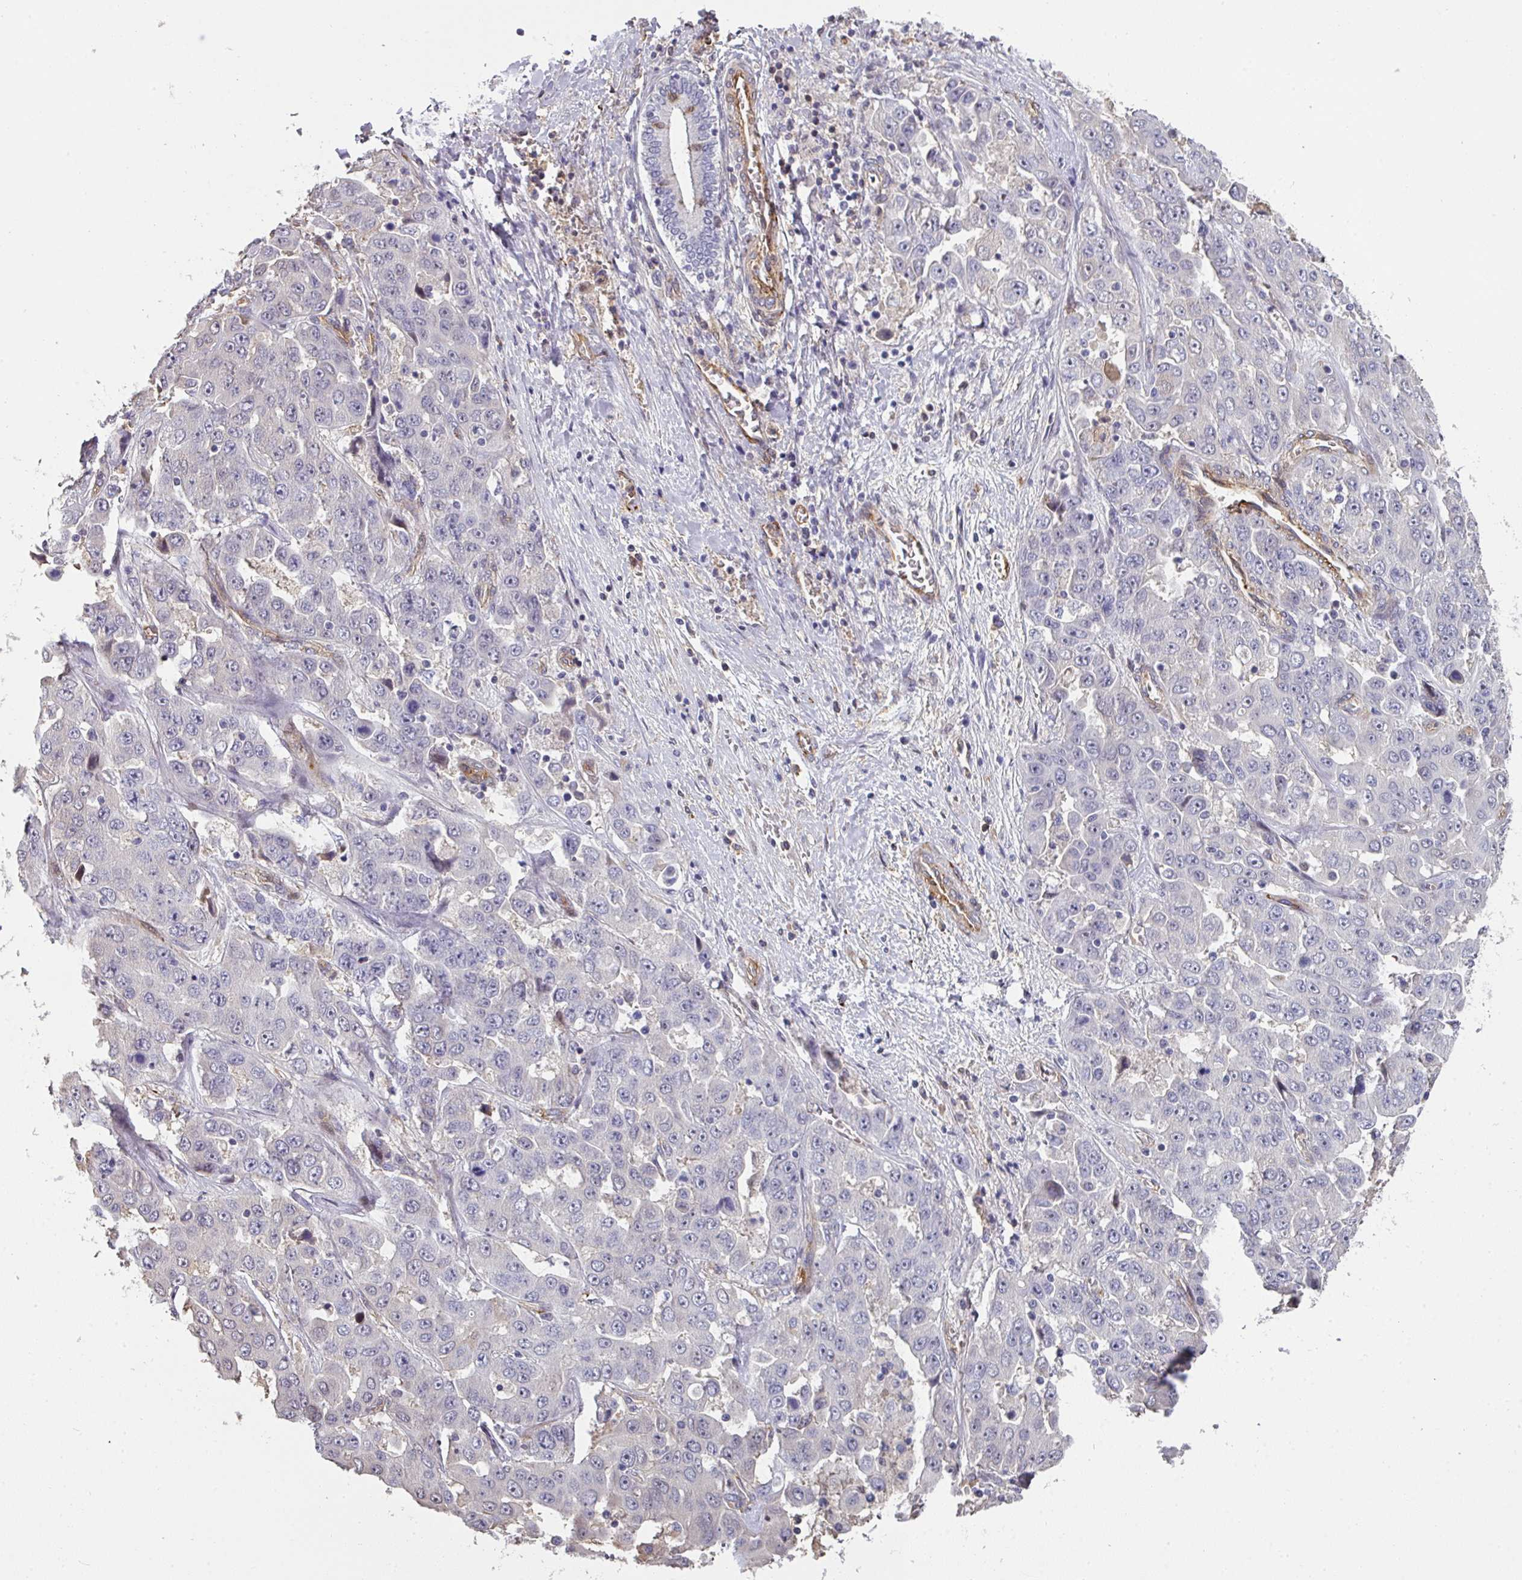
{"staining": {"intensity": "negative", "quantity": "none", "location": "none"}, "tissue": "liver cancer", "cell_type": "Tumor cells", "image_type": "cancer", "snomed": [{"axis": "morphology", "description": "Cholangiocarcinoma"}, {"axis": "topography", "description": "Liver"}], "caption": "Histopathology image shows no protein expression in tumor cells of liver cholangiocarcinoma tissue.", "gene": "BEND5", "patient": {"sex": "female", "age": 52}}